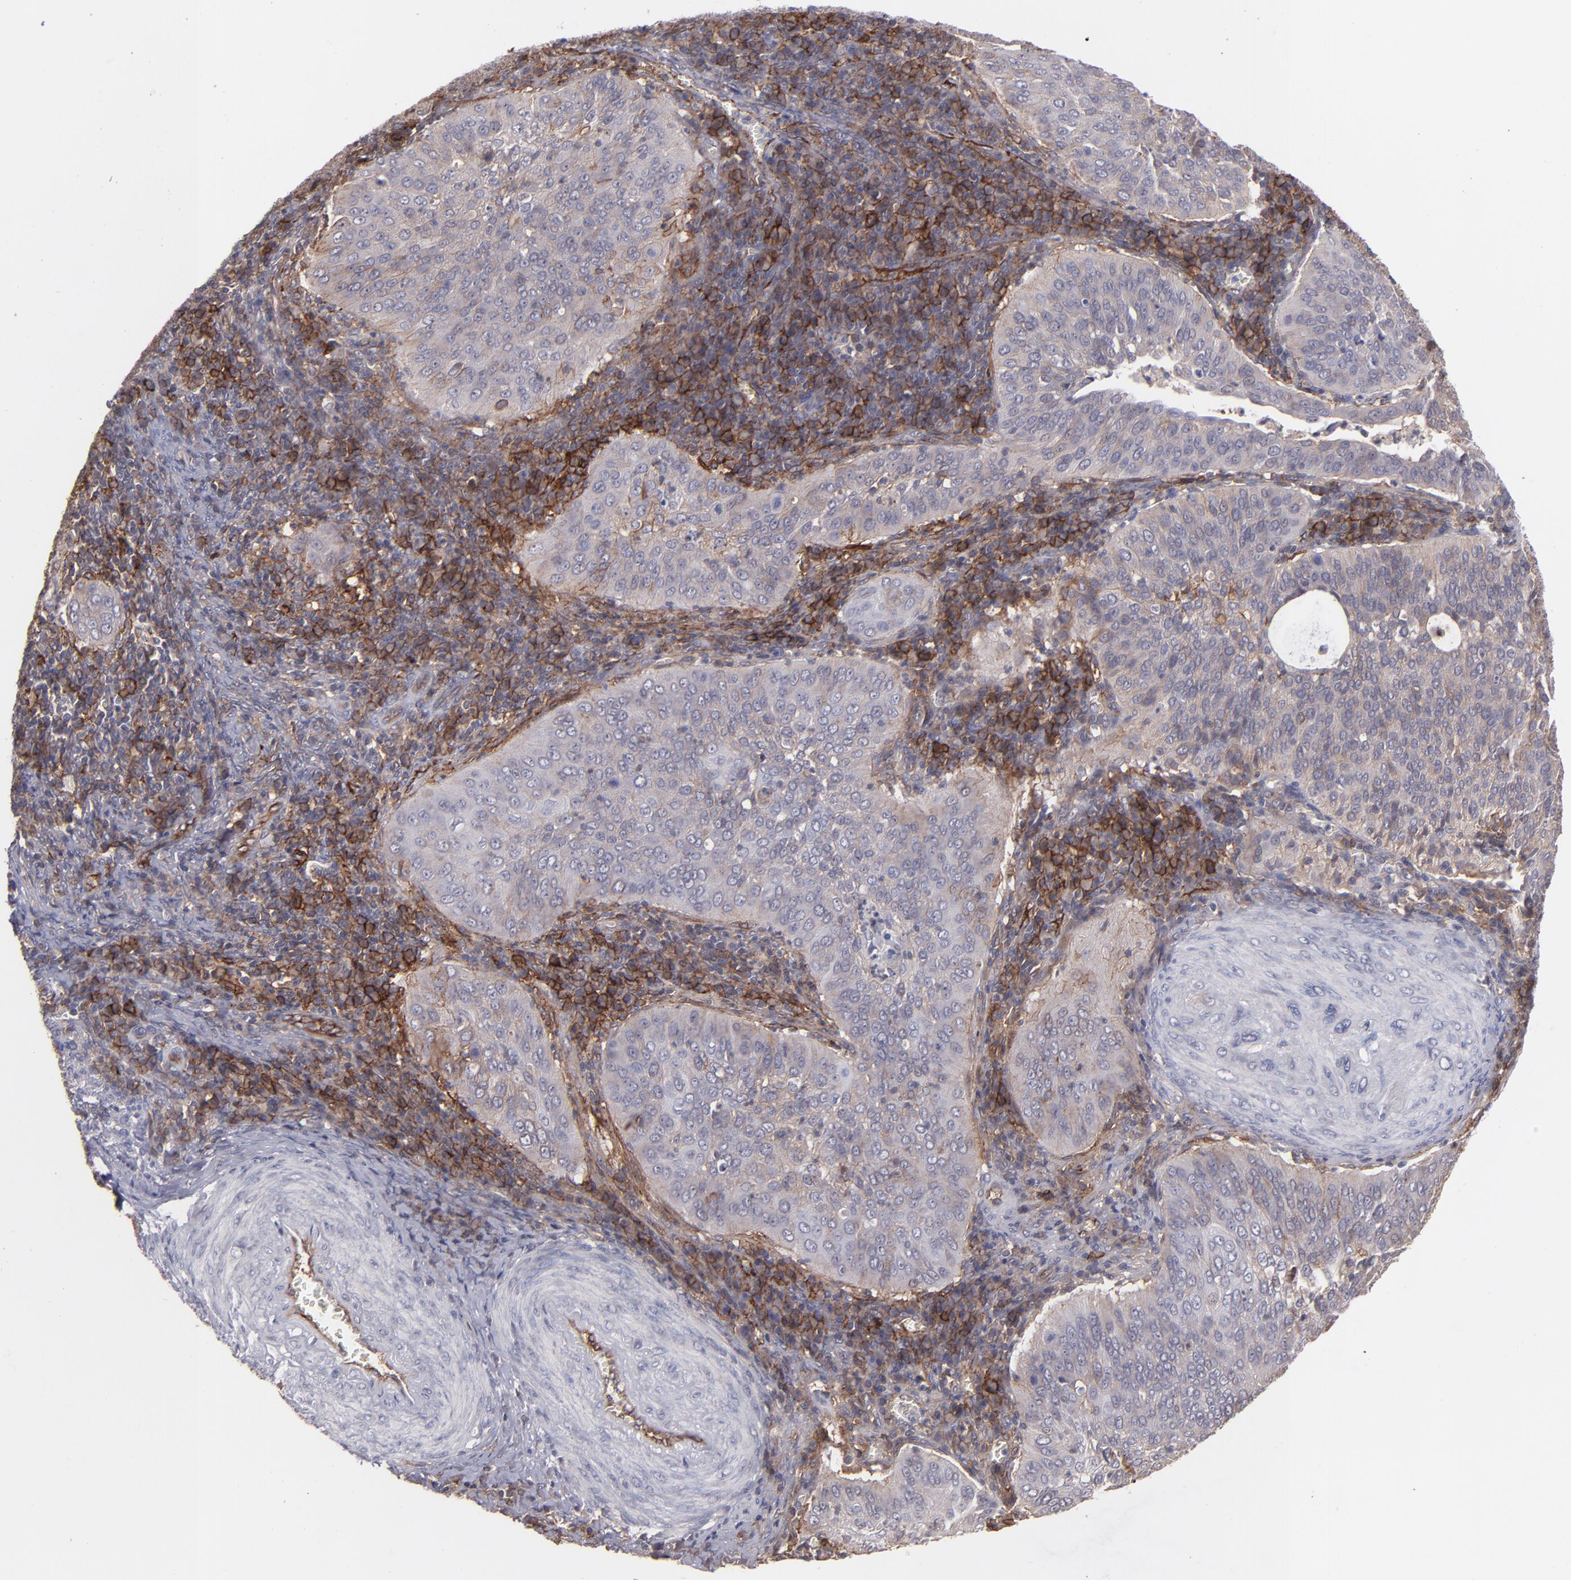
{"staining": {"intensity": "weak", "quantity": "25%-75%", "location": "cytoplasmic/membranous"}, "tissue": "cervical cancer", "cell_type": "Tumor cells", "image_type": "cancer", "snomed": [{"axis": "morphology", "description": "Squamous cell carcinoma, NOS"}, {"axis": "topography", "description": "Cervix"}], "caption": "Protein expression analysis of human cervical cancer reveals weak cytoplasmic/membranous expression in approximately 25%-75% of tumor cells.", "gene": "ICAM1", "patient": {"sex": "female", "age": 39}}